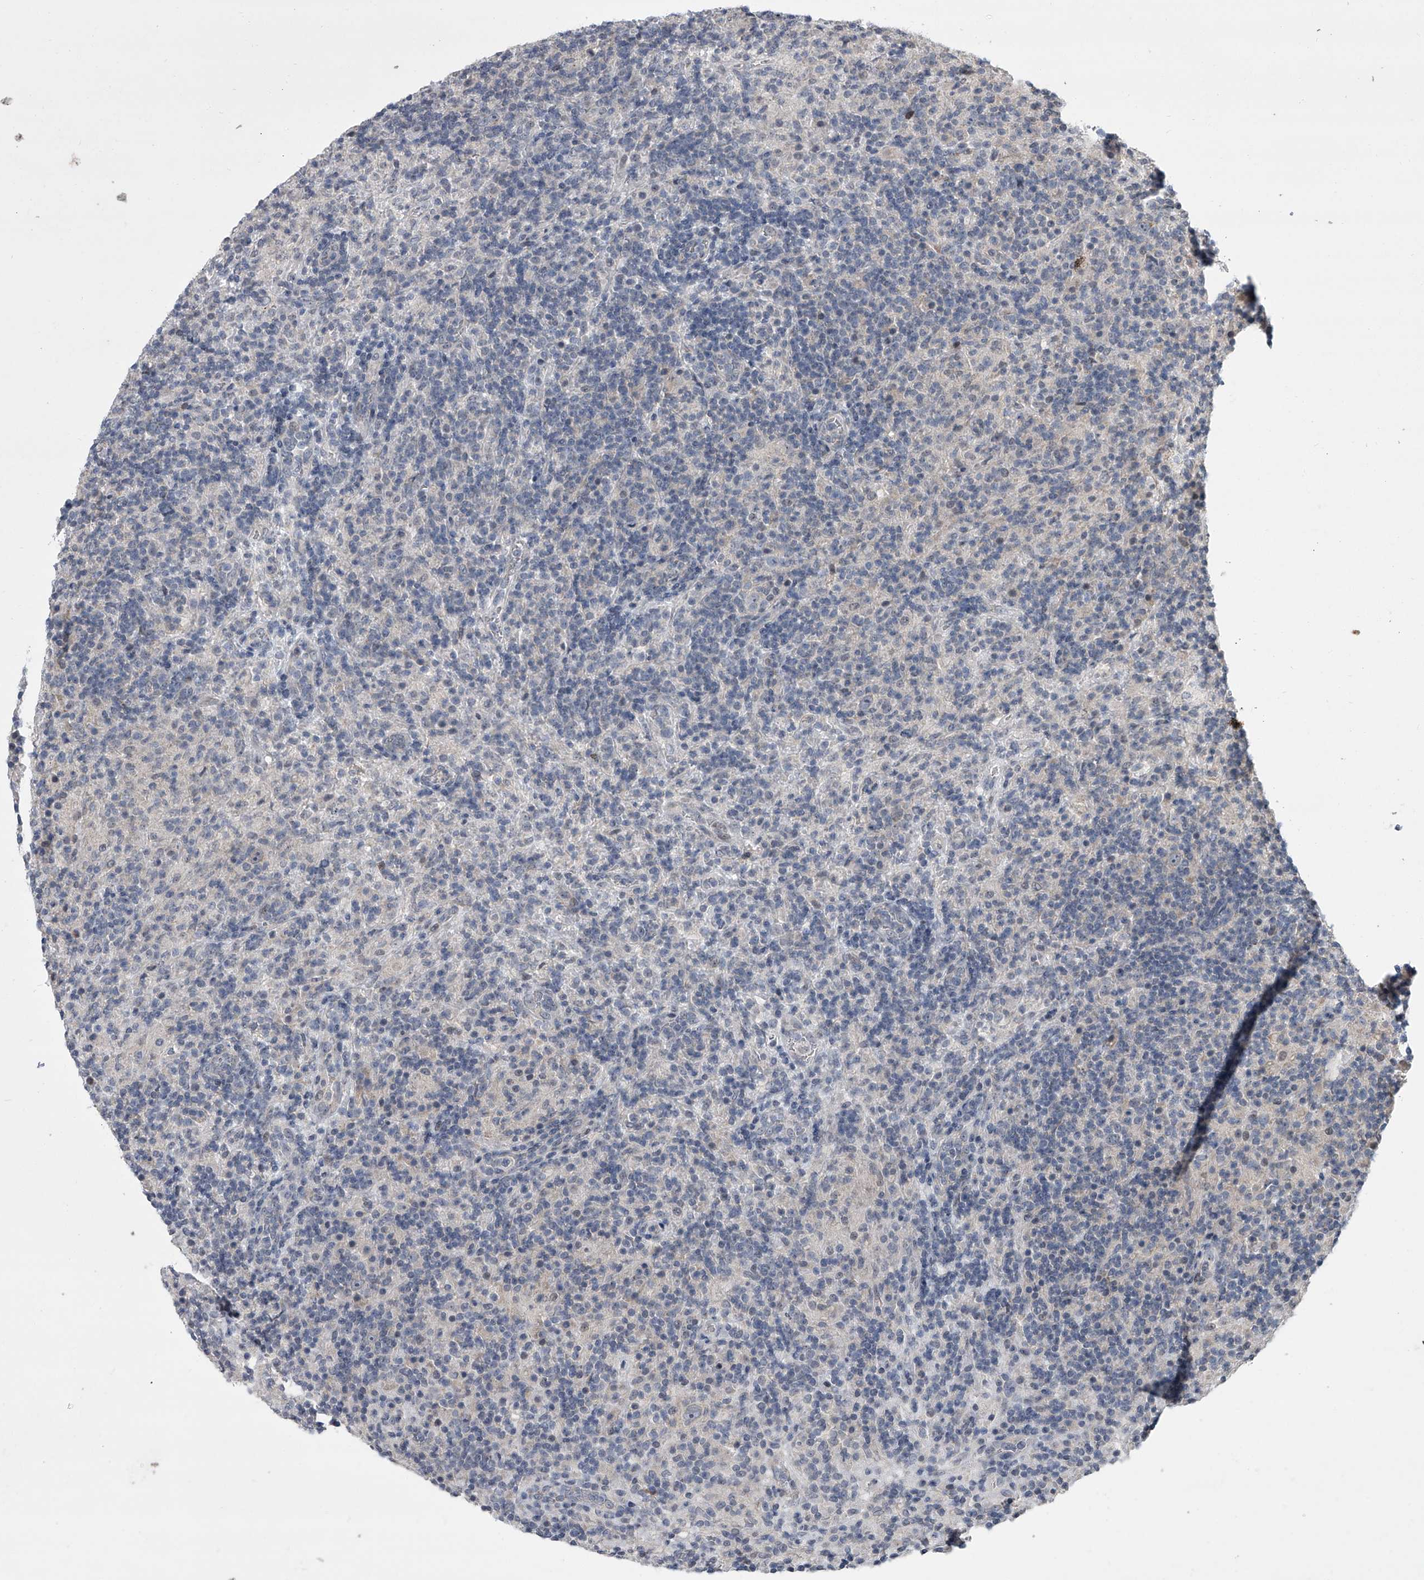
{"staining": {"intensity": "negative", "quantity": "none", "location": "none"}, "tissue": "lymphoma", "cell_type": "Tumor cells", "image_type": "cancer", "snomed": [{"axis": "morphology", "description": "Hodgkin's disease, NOS"}, {"axis": "topography", "description": "Lymph node"}], "caption": "This is a micrograph of immunohistochemistry staining of lymphoma, which shows no positivity in tumor cells. (DAB immunohistochemistry (IHC) visualized using brightfield microscopy, high magnification).", "gene": "HEATR6", "patient": {"sex": "male", "age": 70}}